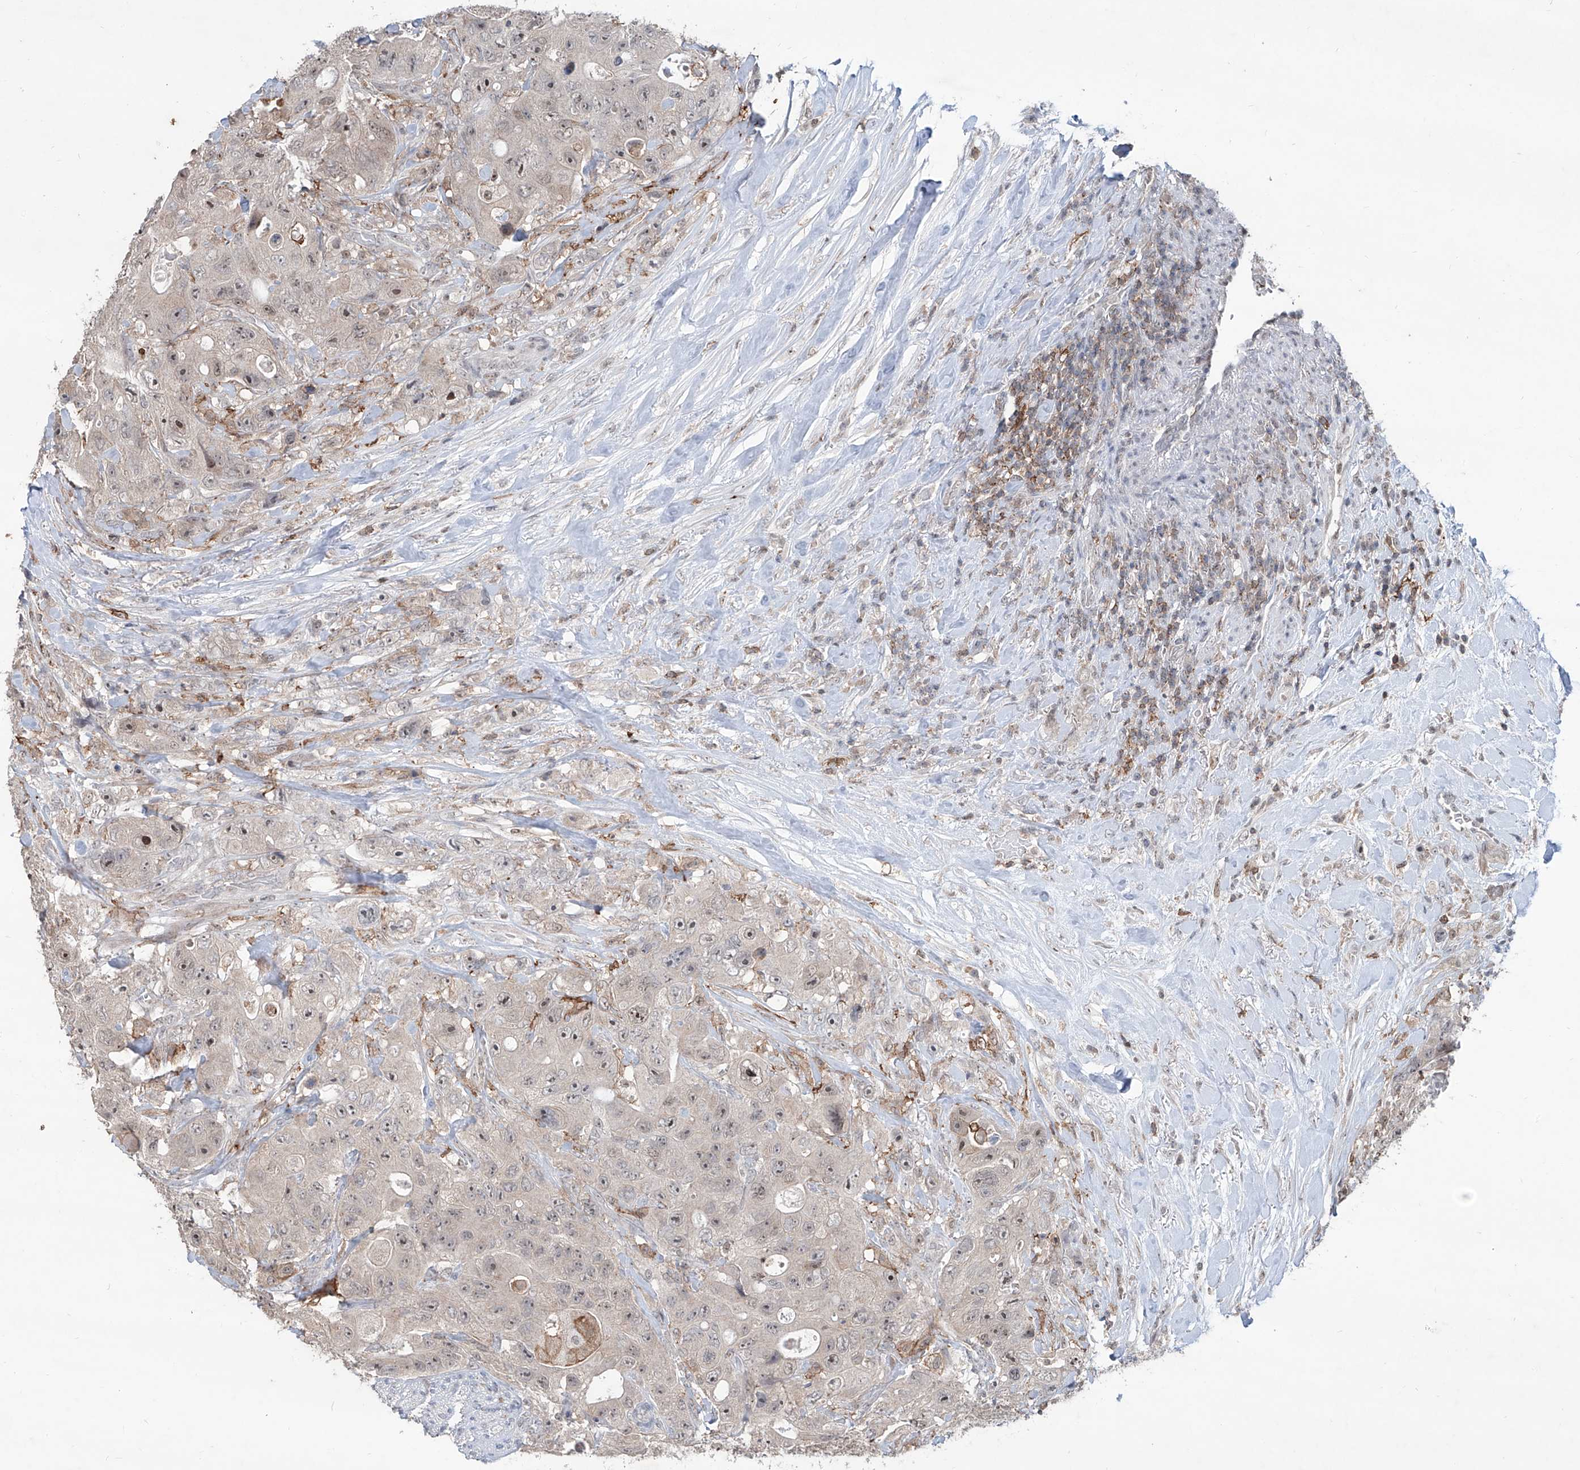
{"staining": {"intensity": "negative", "quantity": "none", "location": "none"}, "tissue": "colorectal cancer", "cell_type": "Tumor cells", "image_type": "cancer", "snomed": [{"axis": "morphology", "description": "Adenocarcinoma, NOS"}, {"axis": "topography", "description": "Colon"}], "caption": "This is an IHC micrograph of colorectal adenocarcinoma. There is no expression in tumor cells.", "gene": "ZBTB48", "patient": {"sex": "female", "age": 46}}